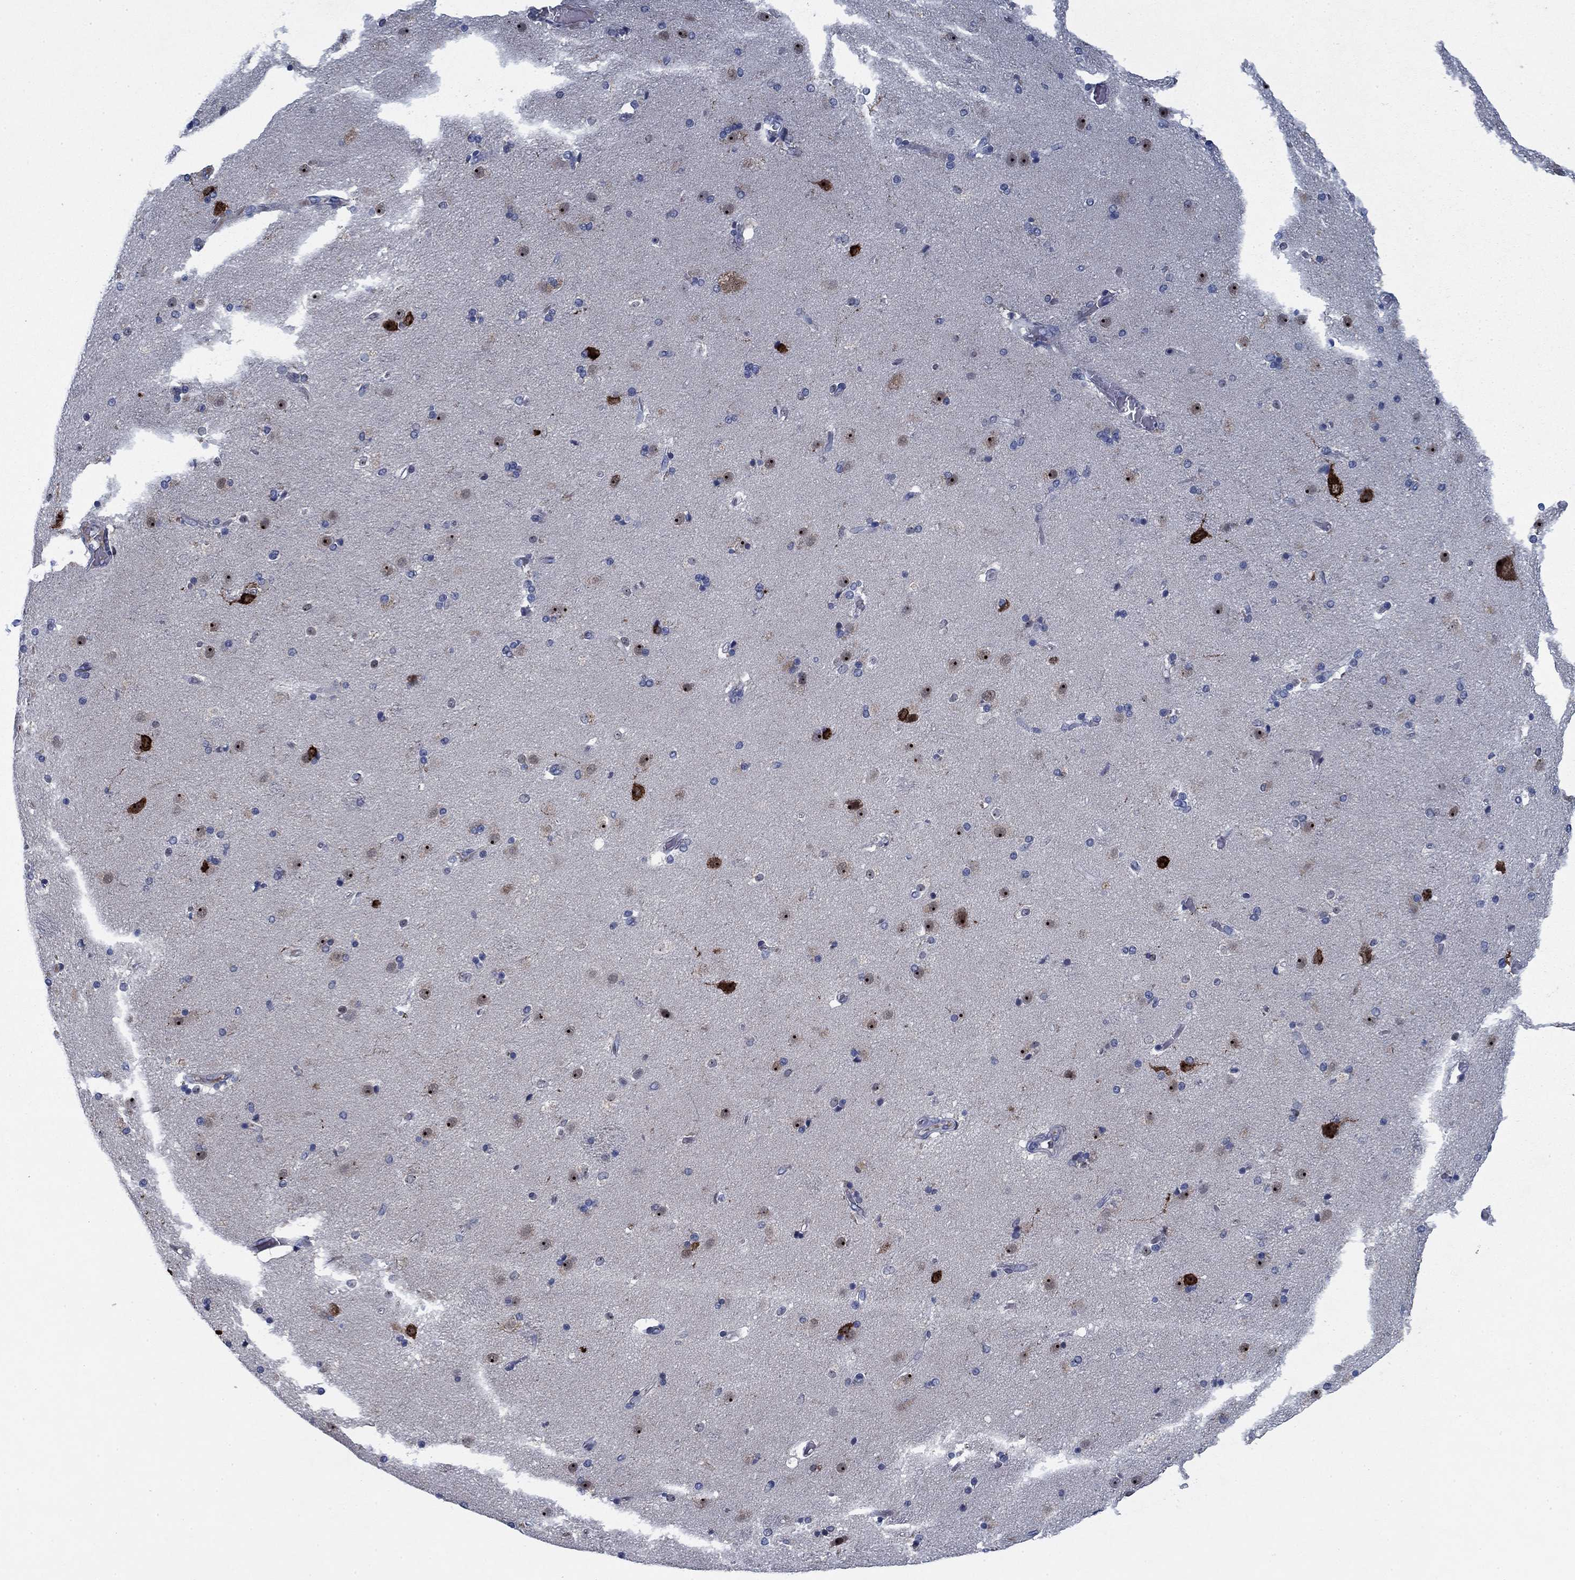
{"staining": {"intensity": "moderate", "quantity": "<25%", "location": "nuclear"}, "tissue": "caudate", "cell_type": "Glial cells", "image_type": "normal", "snomed": [{"axis": "morphology", "description": "Normal tissue, NOS"}, {"axis": "topography", "description": "Lateral ventricle wall"}], "caption": "Immunohistochemical staining of unremarkable caudate displays low levels of moderate nuclear positivity in about <25% of glial cells.", "gene": "PNMA8A", "patient": {"sex": "male", "age": 54}}